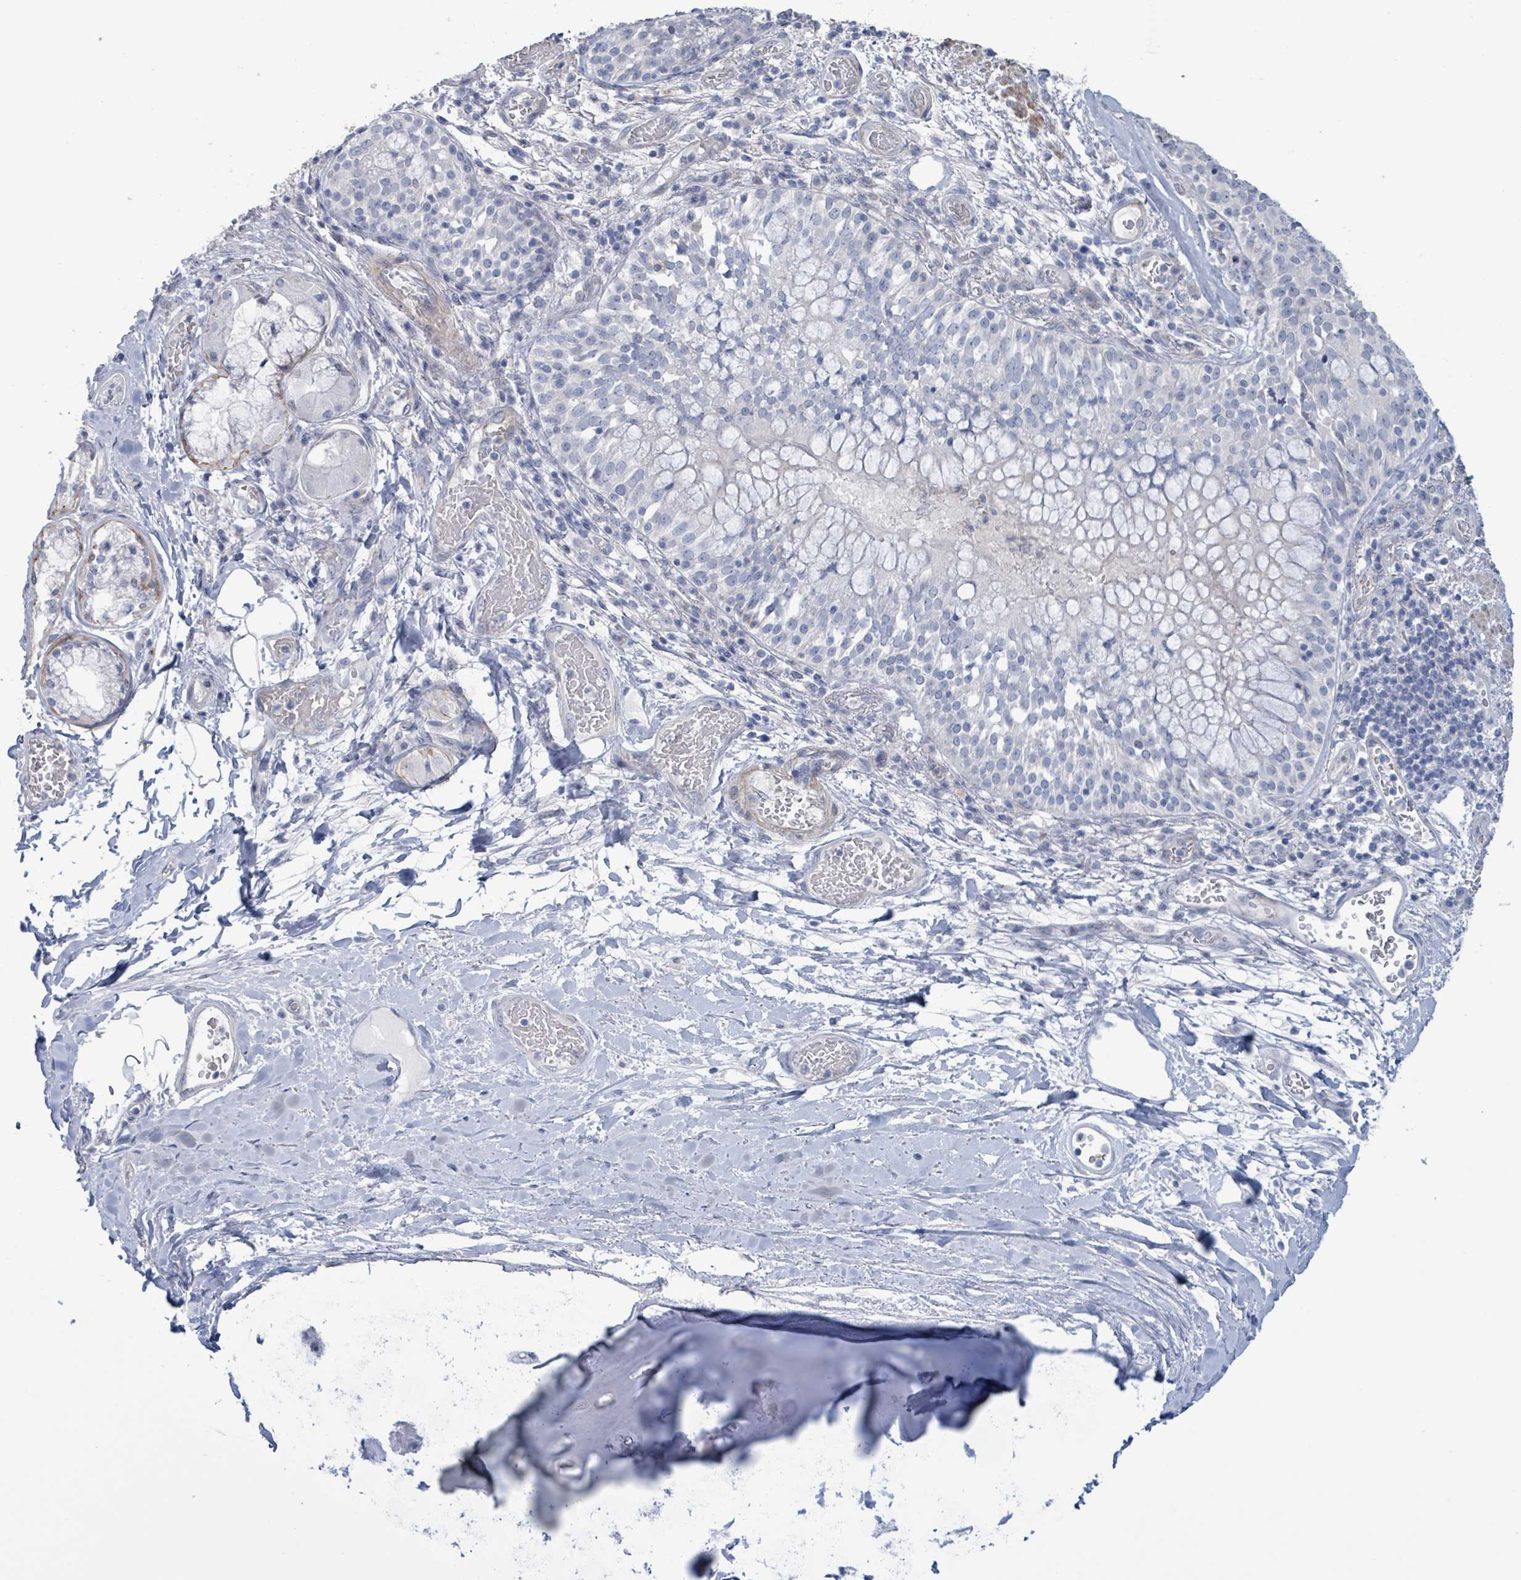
{"staining": {"intensity": "negative", "quantity": "none", "location": "none"}, "tissue": "bronchus", "cell_type": "Respiratory epithelial cells", "image_type": "normal", "snomed": [{"axis": "morphology", "description": "Normal tissue, NOS"}, {"axis": "topography", "description": "Cartilage tissue"}, {"axis": "topography", "description": "Bronchus"}], "caption": "This is an immunohistochemistry photomicrograph of benign bronchus. There is no positivity in respiratory epithelial cells.", "gene": "PKLR", "patient": {"sex": "male", "age": 63}}